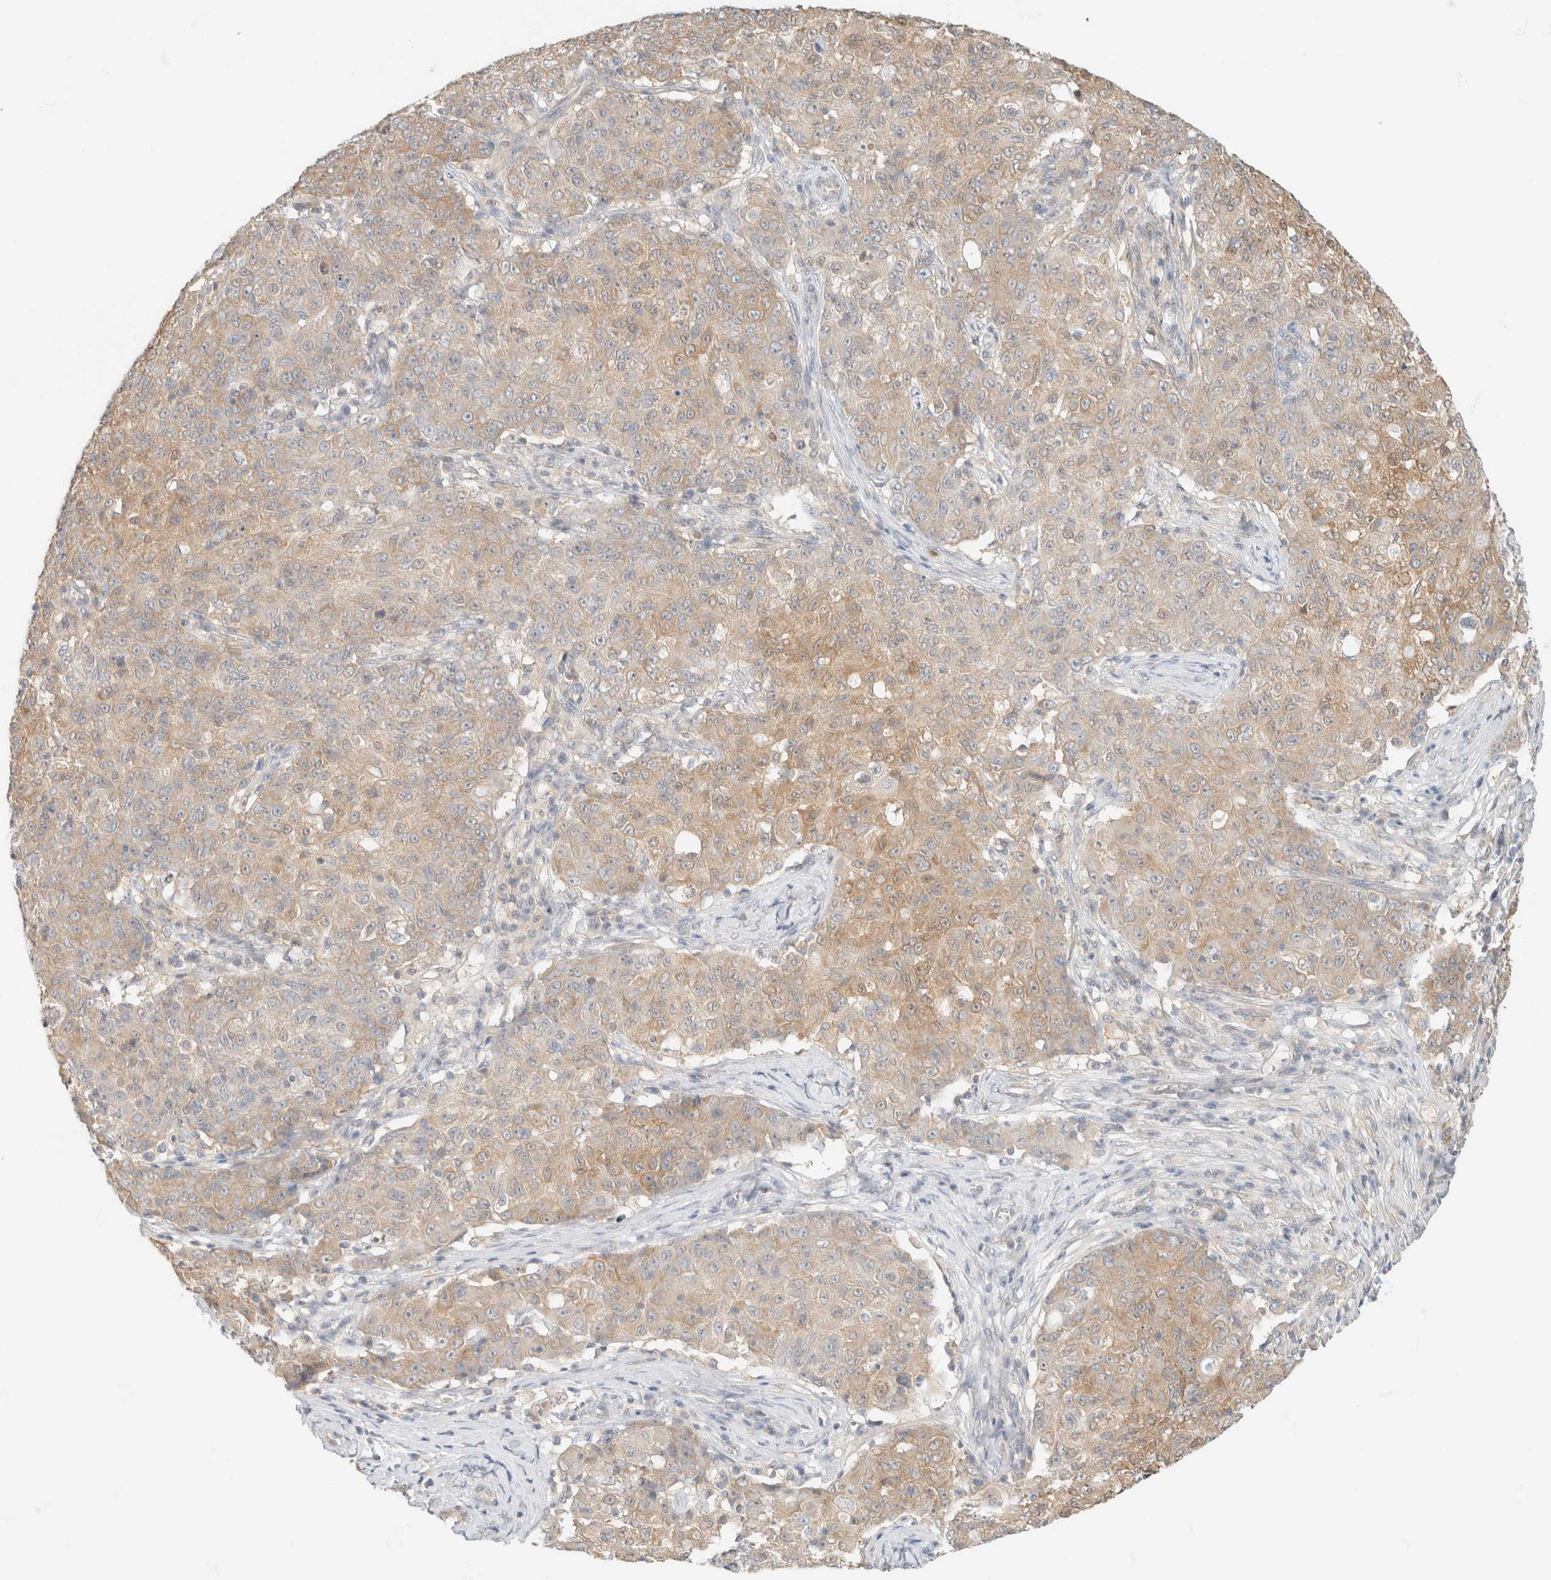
{"staining": {"intensity": "moderate", "quantity": "25%-75%", "location": "cytoplasmic/membranous"}, "tissue": "ovarian cancer", "cell_type": "Tumor cells", "image_type": "cancer", "snomed": [{"axis": "morphology", "description": "Carcinoma, endometroid"}, {"axis": "topography", "description": "Ovary"}], "caption": "Endometroid carcinoma (ovarian) tissue reveals moderate cytoplasmic/membranous expression in approximately 25%-75% of tumor cells", "gene": "GPI", "patient": {"sex": "female", "age": 42}}